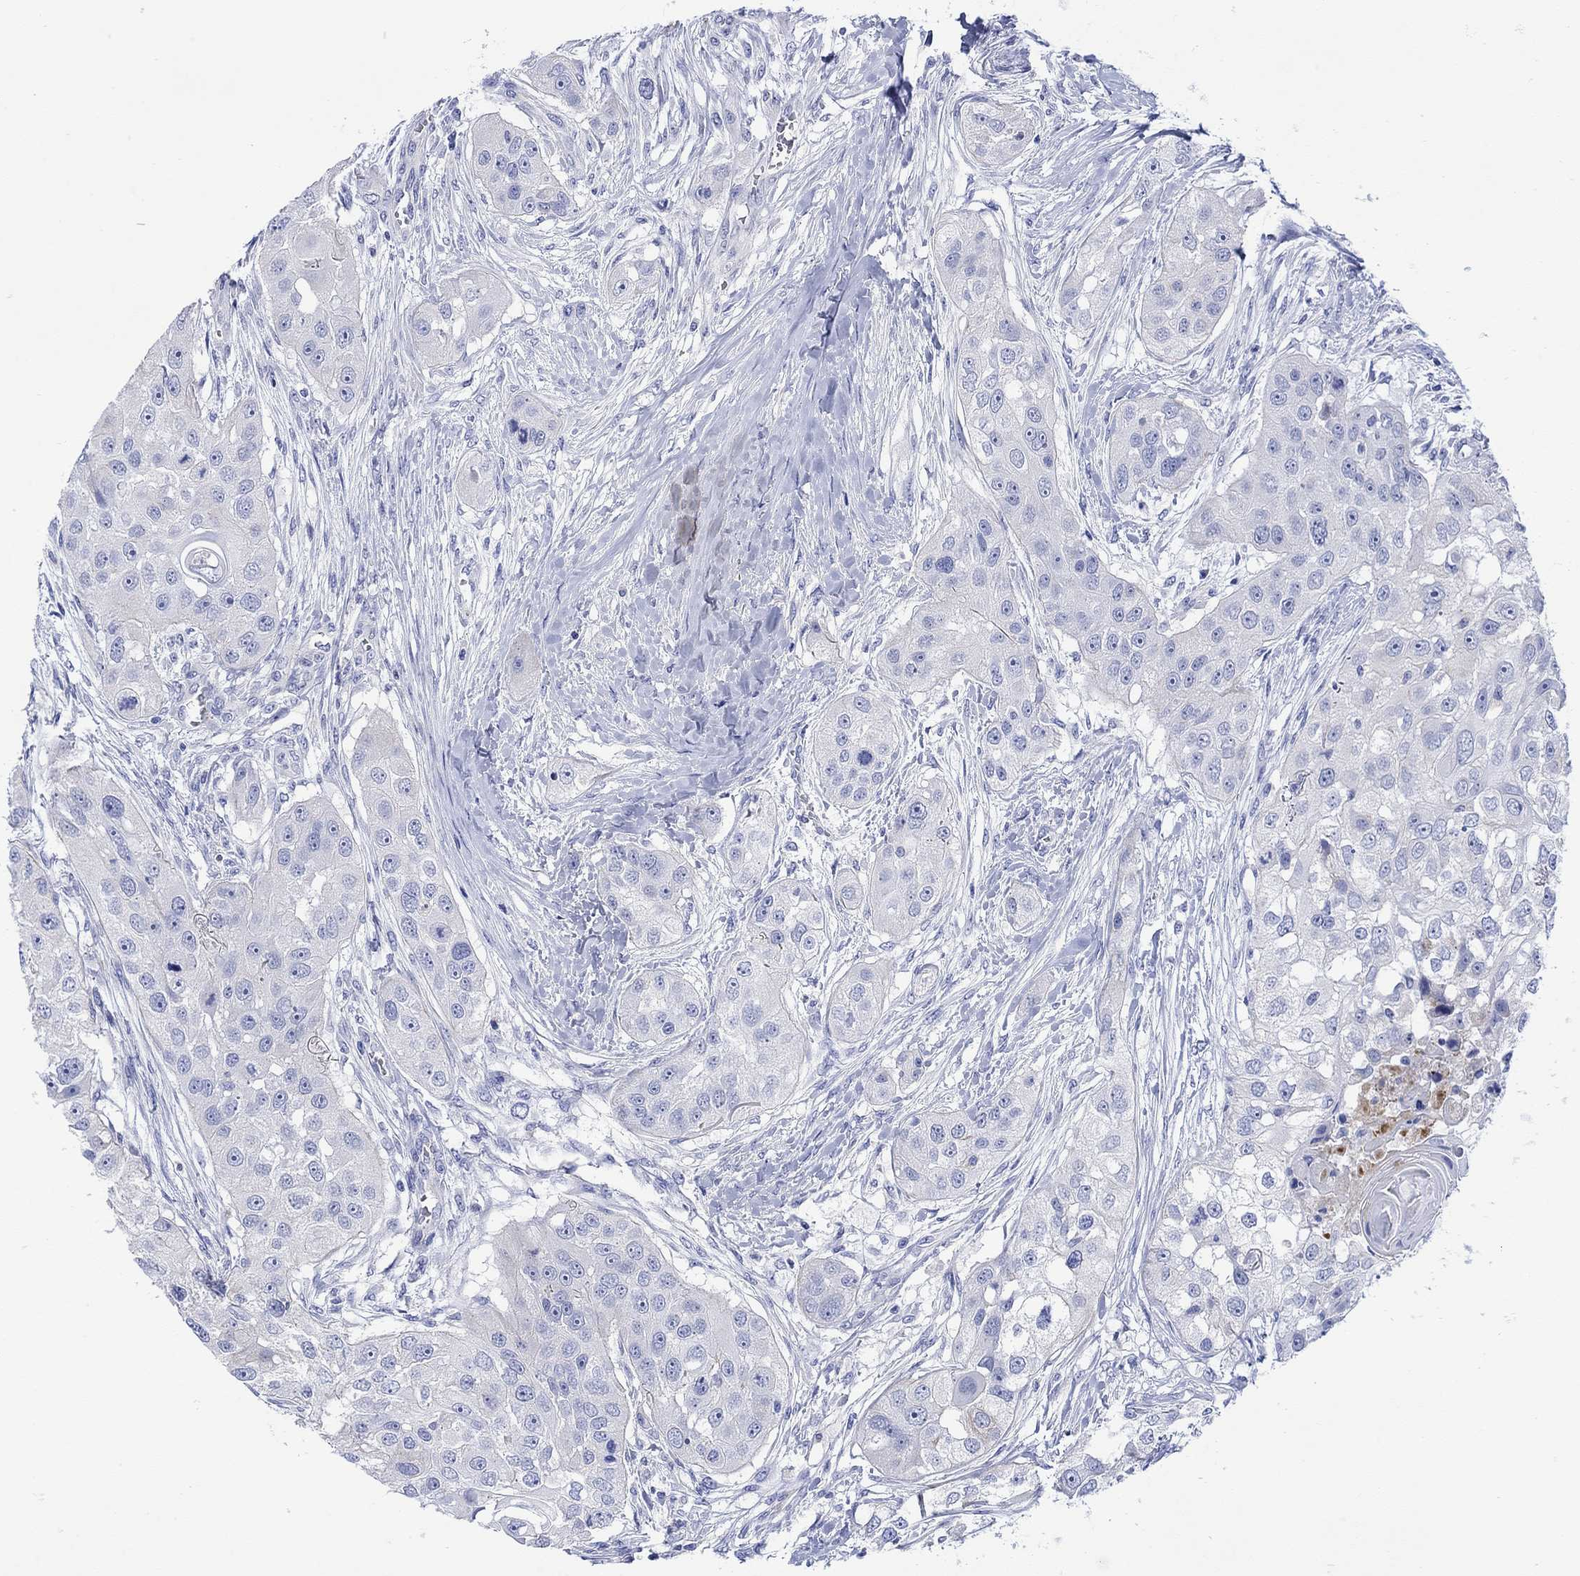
{"staining": {"intensity": "negative", "quantity": "none", "location": "none"}, "tissue": "head and neck cancer", "cell_type": "Tumor cells", "image_type": "cancer", "snomed": [{"axis": "morphology", "description": "Normal tissue, NOS"}, {"axis": "morphology", "description": "Squamous cell carcinoma, NOS"}, {"axis": "topography", "description": "Skeletal muscle"}, {"axis": "topography", "description": "Head-Neck"}], "caption": "This is a micrograph of immunohistochemistry staining of head and neck cancer (squamous cell carcinoma), which shows no positivity in tumor cells.", "gene": "ANKMY1", "patient": {"sex": "male", "age": 51}}